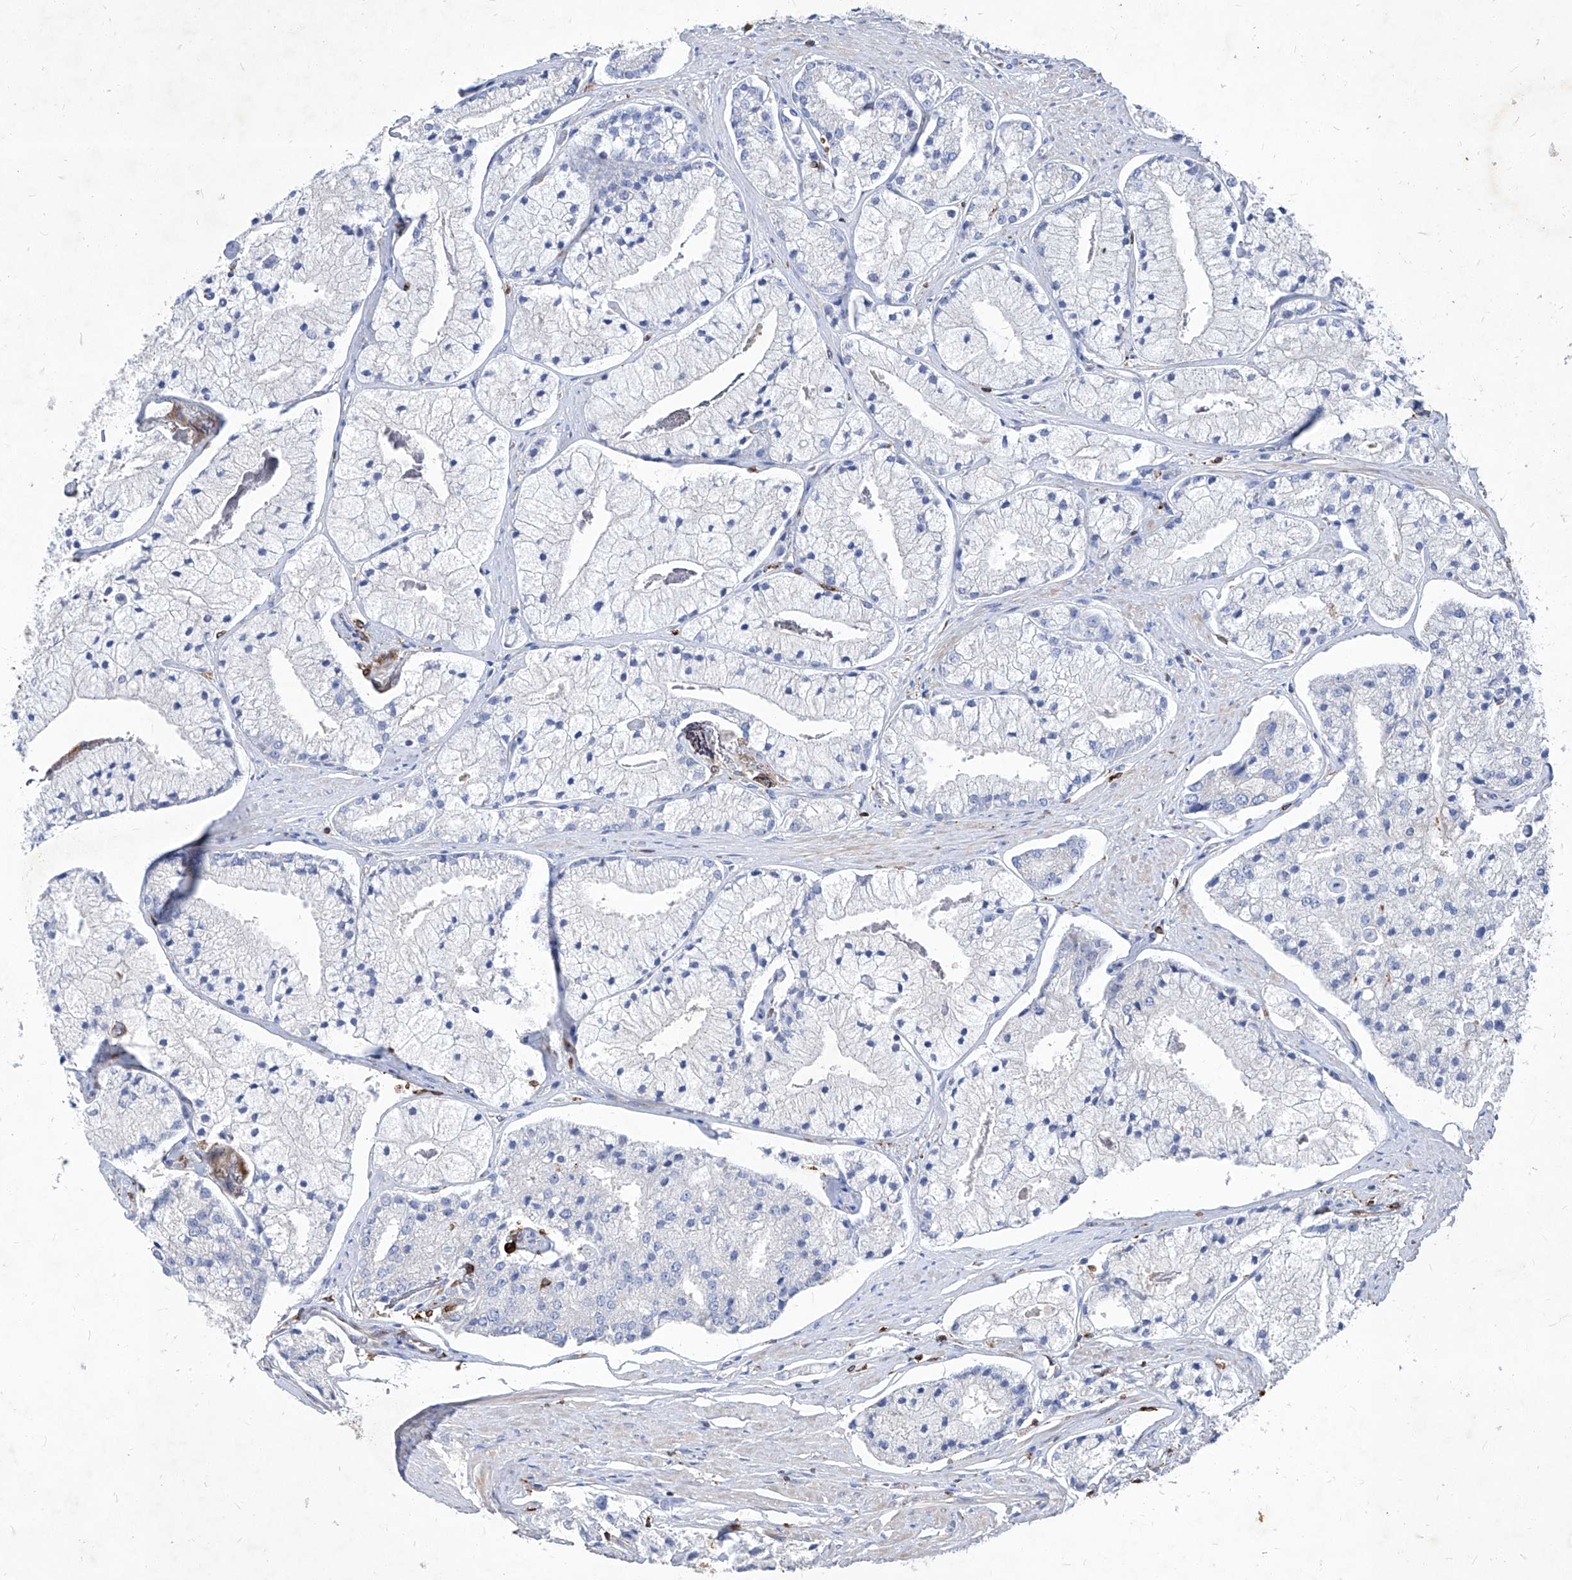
{"staining": {"intensity": "negative", "quantity": "none", "location": "none"}, "tissue": "prostate cancer", "cell_type": "Tumor cells", "image_type": "cancer", "snomed": [{"axis": "morphology", "description": "Adenocarcinoma, High grade"}, {"axis": "topography", "description": "Prostate"}], "caption": "This is an immunohistochemistry (IHC) histopathology image of high-grade adenocarcinoma (prostate). There is no positivity in tumor cells.", "gene": "UBOX5", "patient": {"sex": "male", "age": 50}}